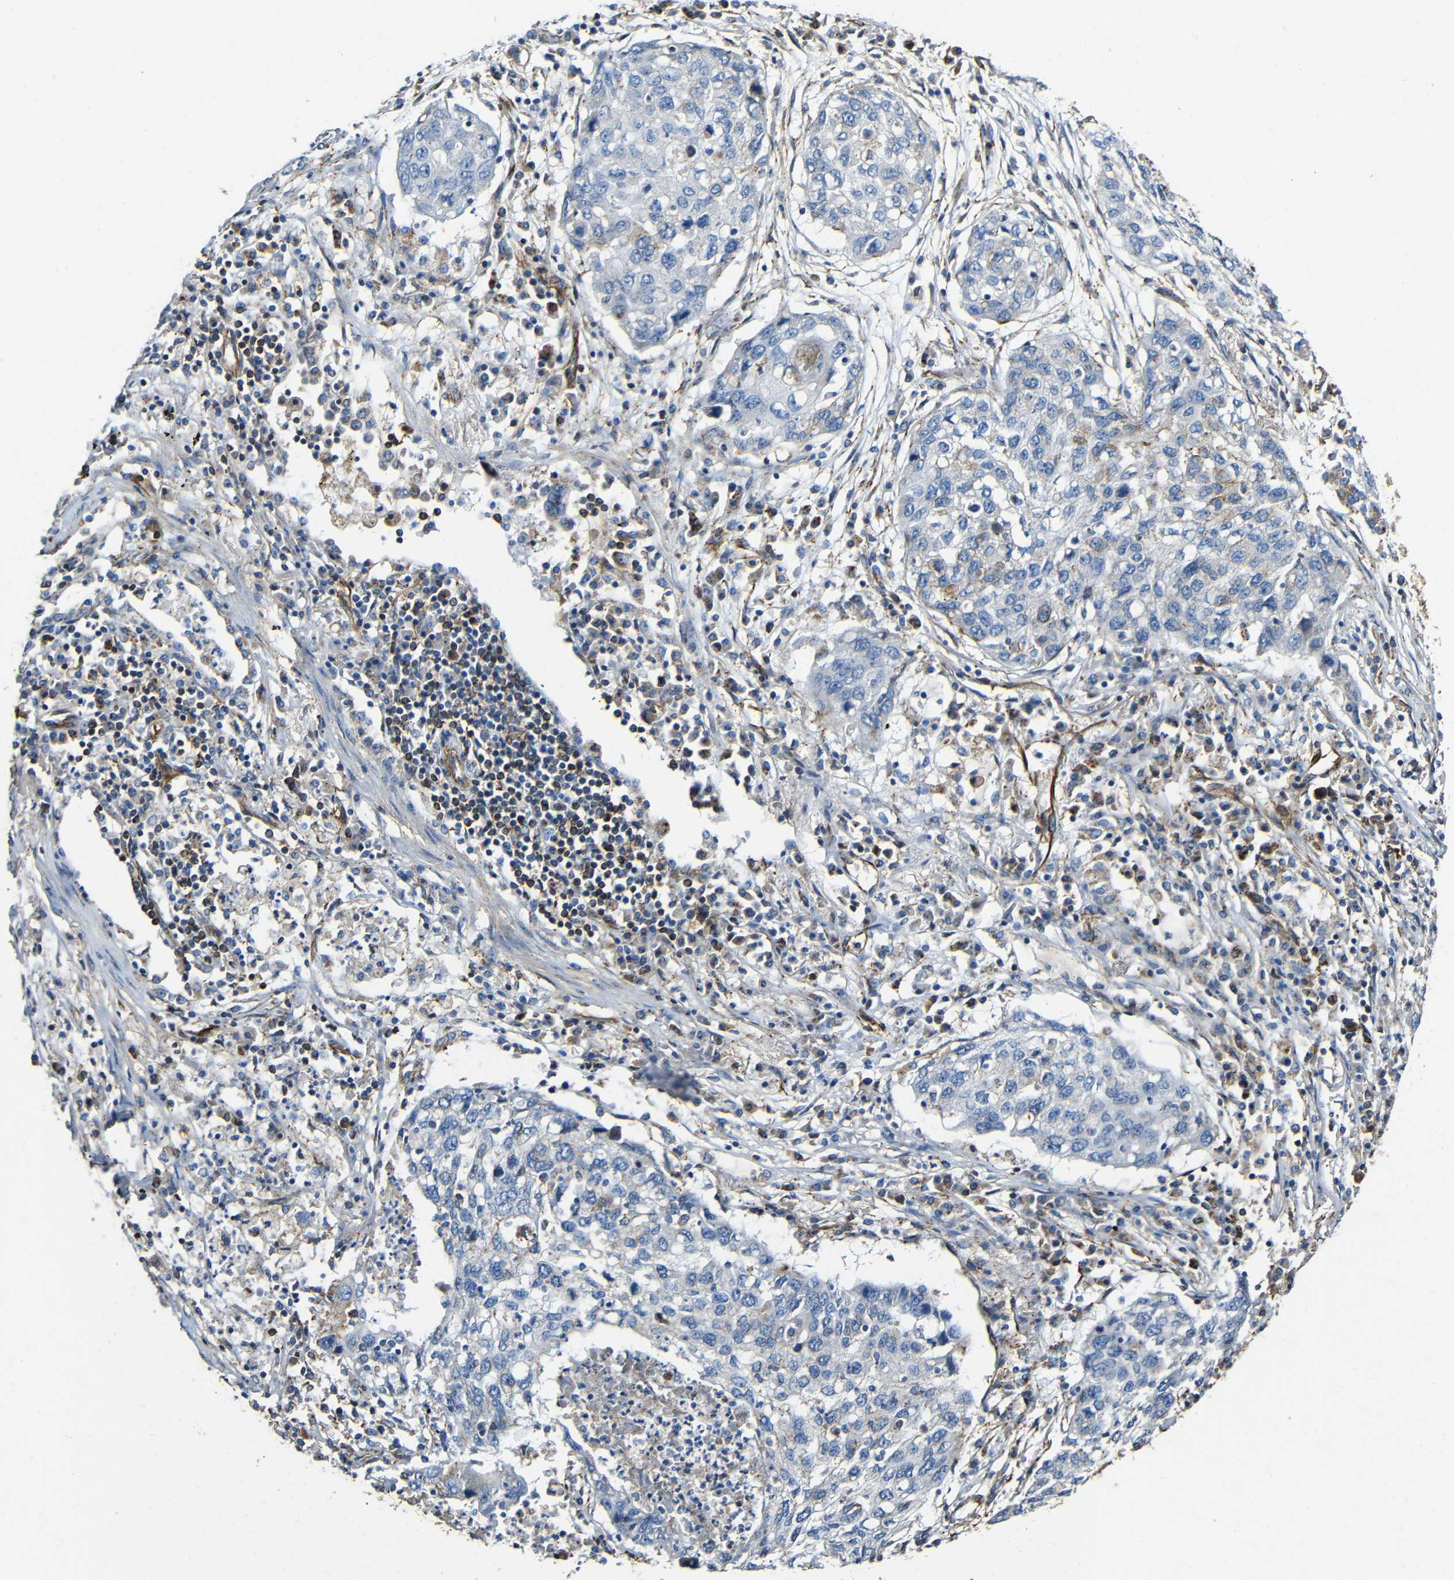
{"staining": {"intensity": "weak", "quantity": "<25%", "location": "cytoplasmic/membranous"}, "tissue": "lung cancer", "cell_type": "Tumor cells", "image_type": "cancer", "snomed": [{"axis": "morphology", "description": "Squamous cell carcinoma, NOS"}, {"axis": "topography", "description": "Lung"}], "caption": "High power microscopy photomicrograph of an immunohistochemistry histopathology image of lung squamous cell carcinoma, revealing no significant staining in tumor cells.", "gene": "IGSF10", "patient": {"sex": "female", "age": 63}}